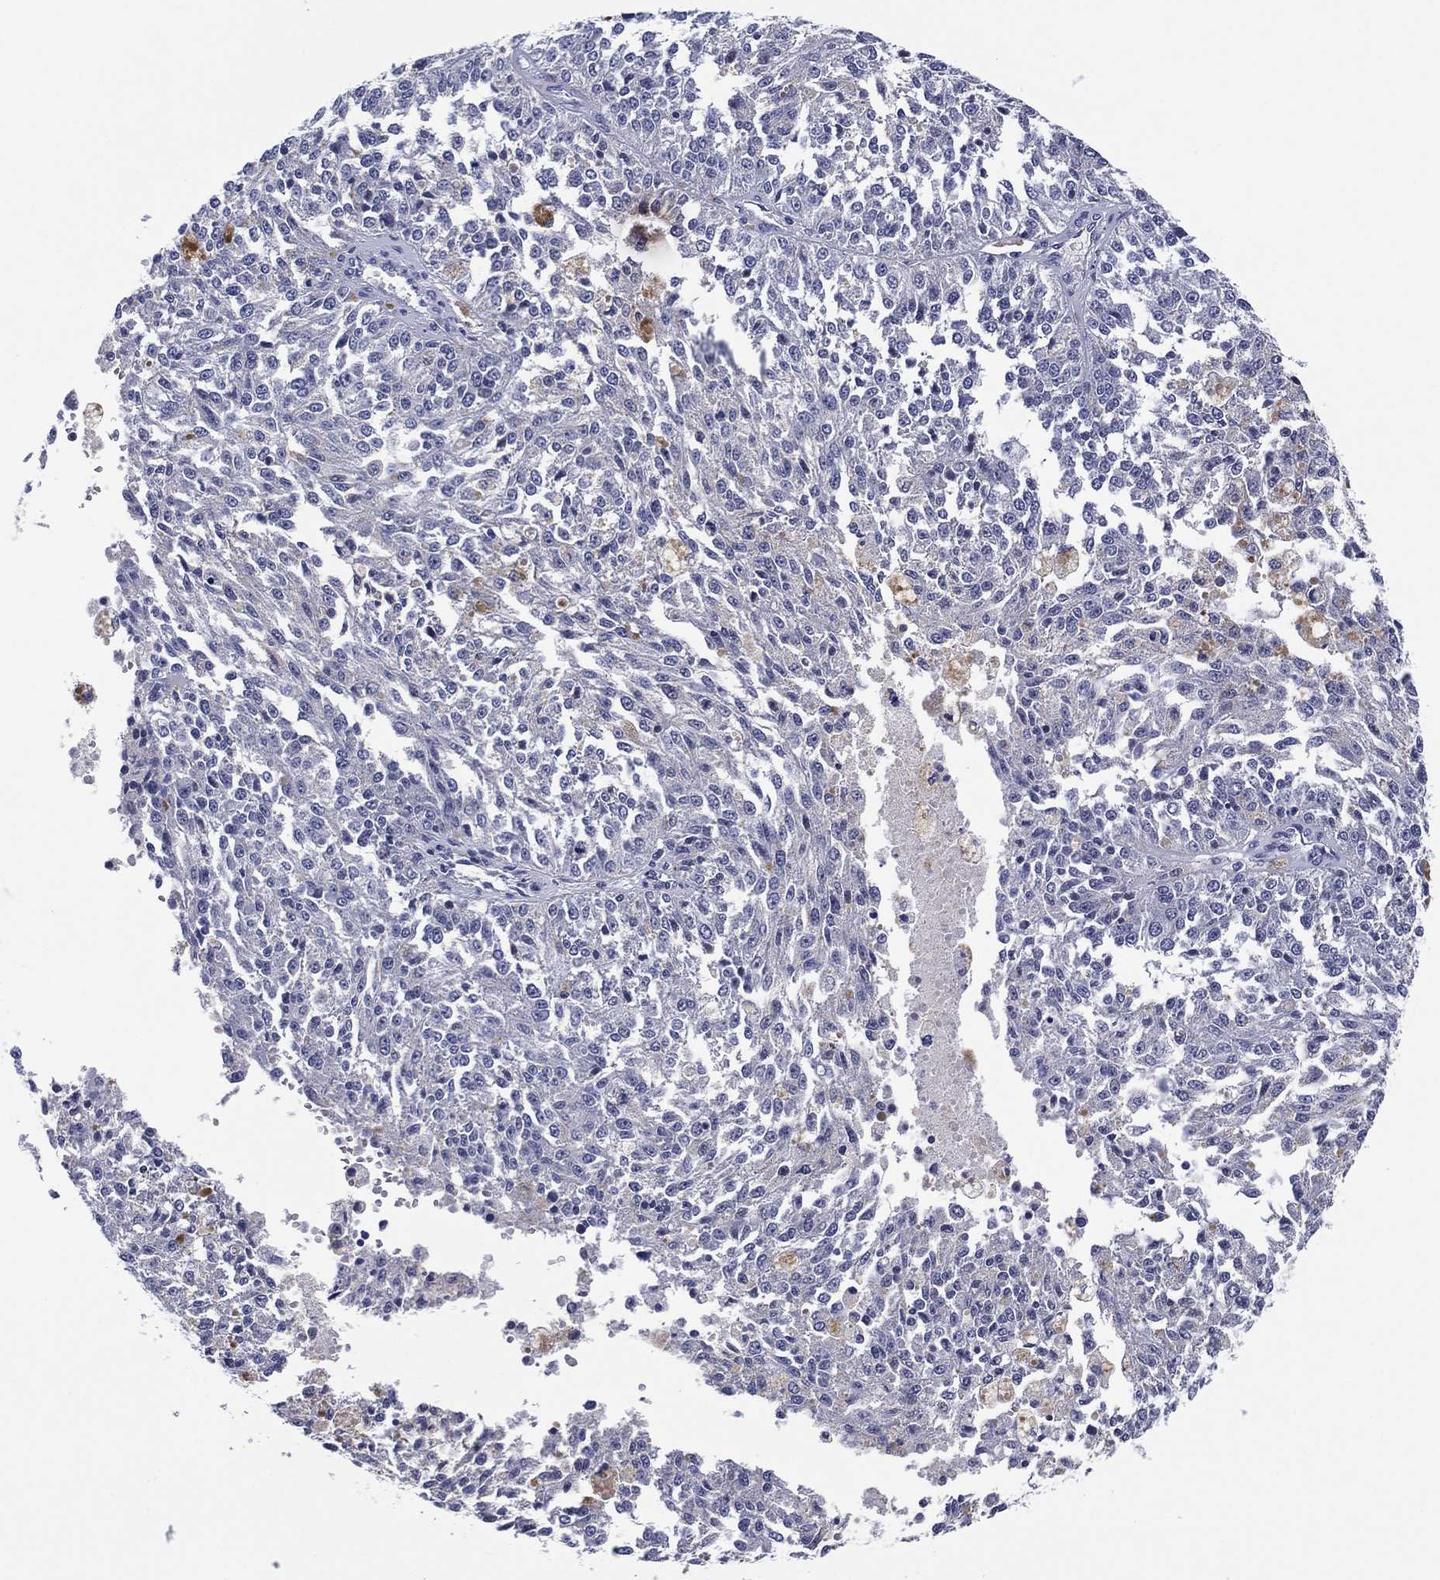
{"staining": {"intensity": "negative", "quantity": "none", "location": "none"}, "tissue": "melanoma", "cell_type": "Tumor cells", "image_type": "cancer", "snomed": [{"axis": "morphology", "description": "Malignant melanoma, Metastatic site"}, {"axis": "topography", "description": "Lymph node"}], "caption": "This is an IHC photomicrograph of melanoma. There is no staining in tumor cells.", "gene": "CLIP3", "patient": {"sex": "female", "age": 64}}